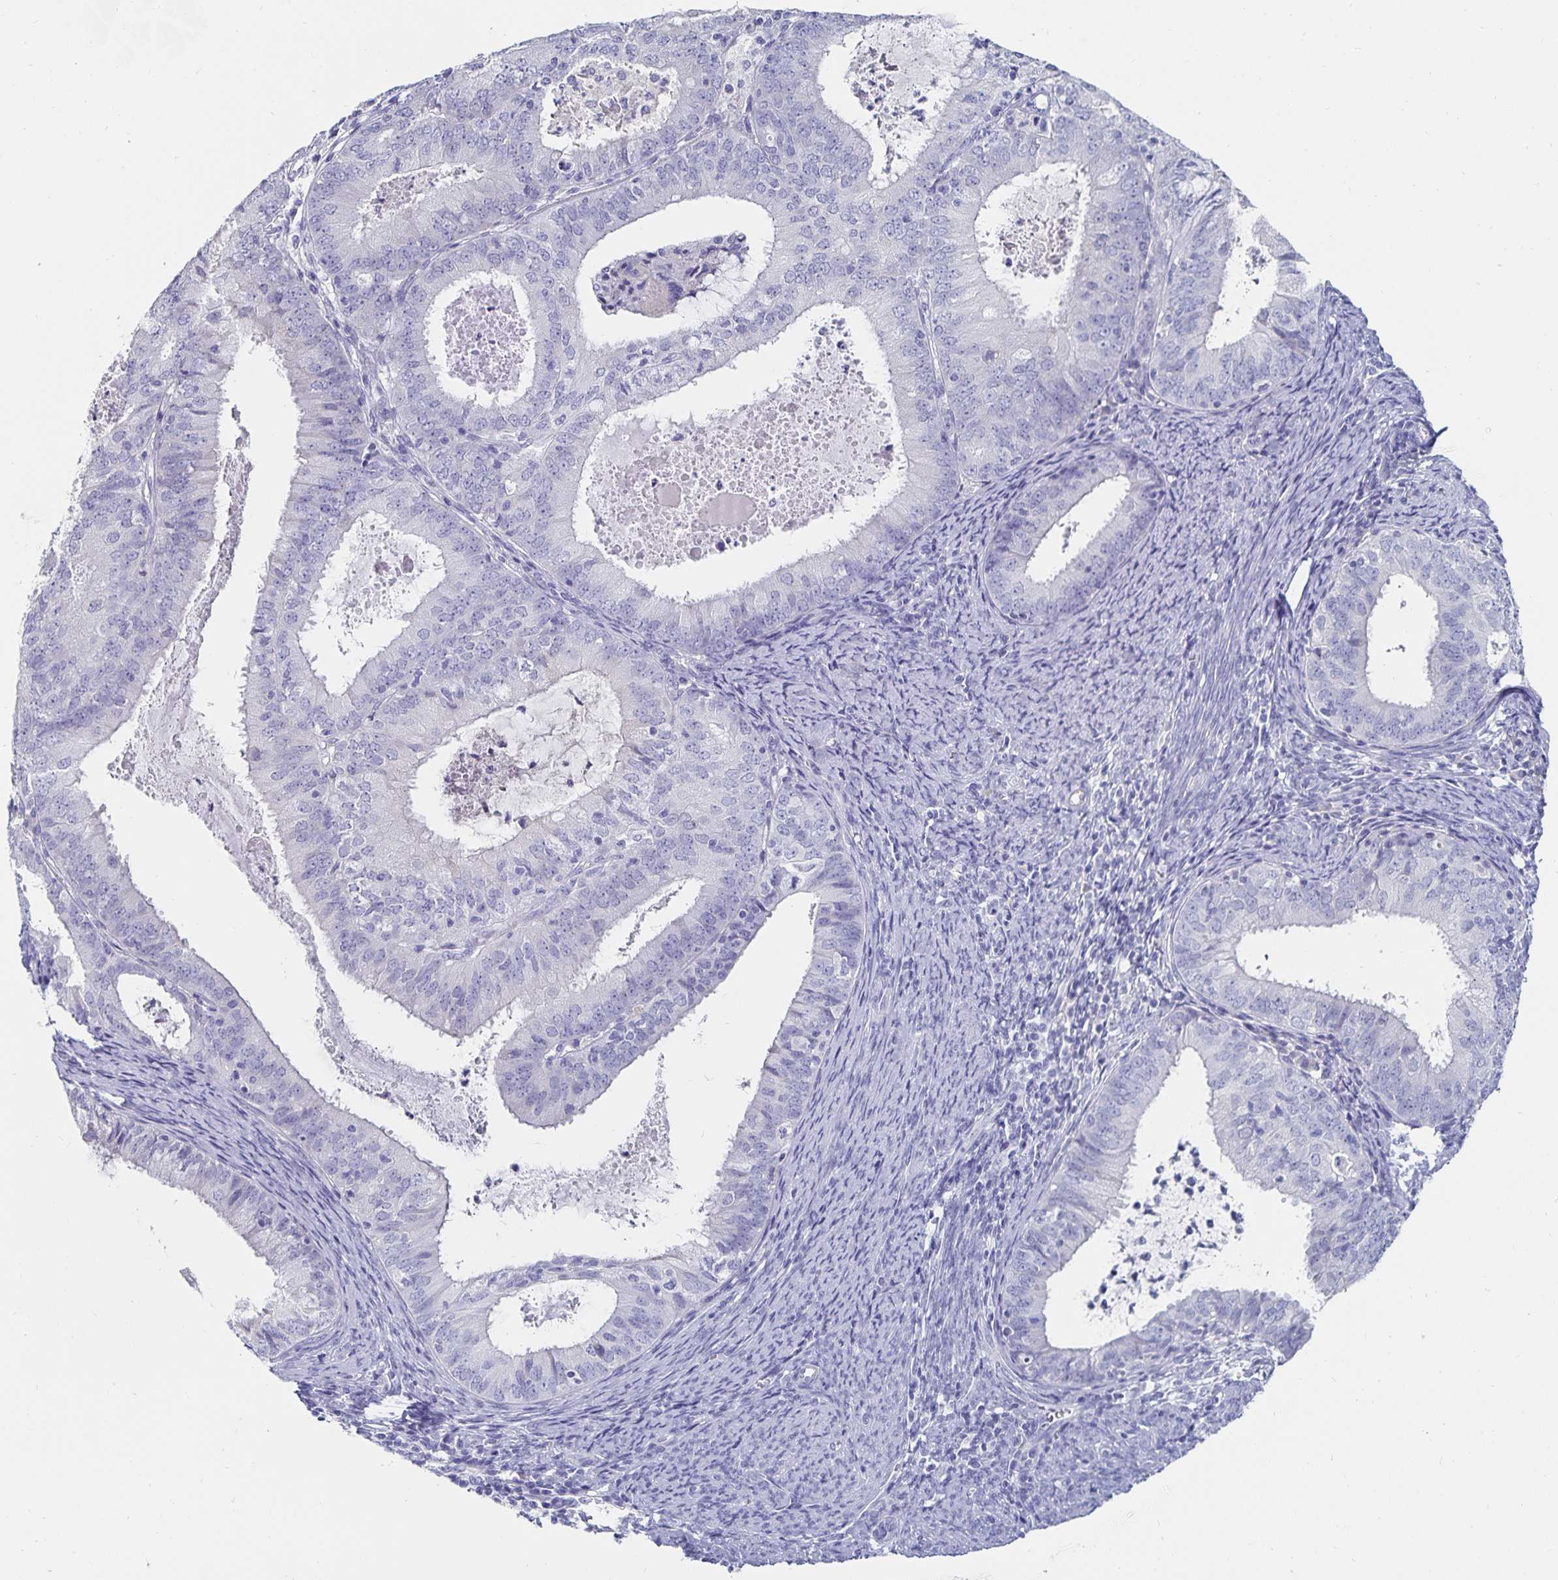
{"staining": {"intensity": "negative", "quantity": "none", "location": "none"}, "tissue": "endometrial cancer", "cell_type": "Tumor cells", "image_type": "cancer", "snomed": [{"axis": "morphology", "description": "Adenocarcinoma, NOS"}, {"axis": "topography", "description": "Endometrium"}], "caption": "An immunohistochemistry (IHC) photomicrograph of adenocarcinoma (endometrial) is shown. There is no staining in tumor cells of adenocarcinoma (endometrial). The staining was performed using DAB to visualize the protein expression in brown, while the nuclei were stained in blue with hematoxylin (Magnification: 20x).", "gene": "CFAP69", "patient": {"sex": "female", "age": 57}}